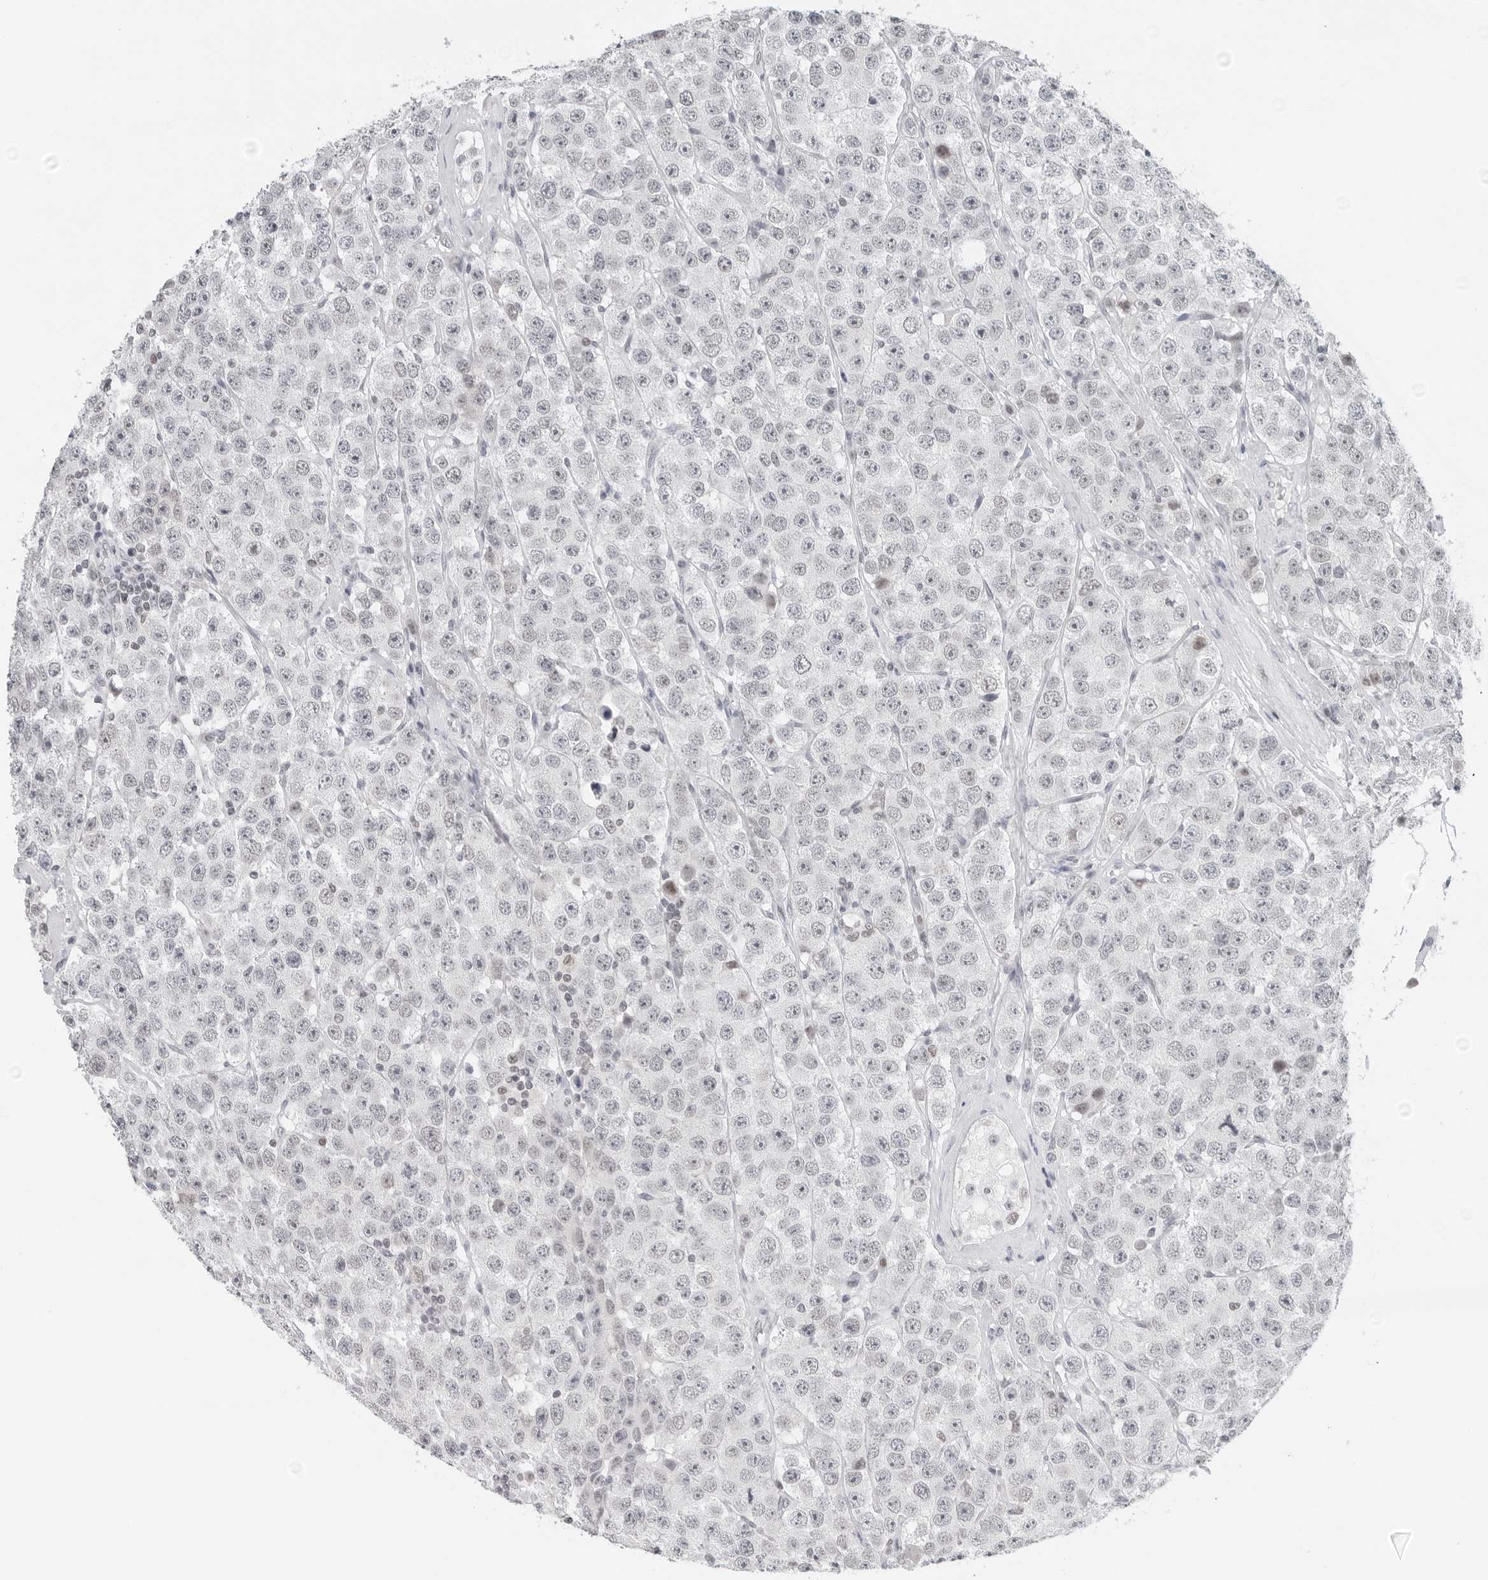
{"staining": {"intensity": "negative", "quantity": "none", "location": "none"}, "tissue": "testis cancer", "cell_type": "Tumor cells", "image_type": "cancer", "snomed": [{"axis": "morphology", "description": "Seminoma, NOS"}, {"axis": "topography", "description": "Testis"}], "caption": "This is an IHC image of human testis cancer (seminoma). There is no expression in tumor cells.", "gene": "FLG2", "patient": {"sex": "male", "age": 28}}